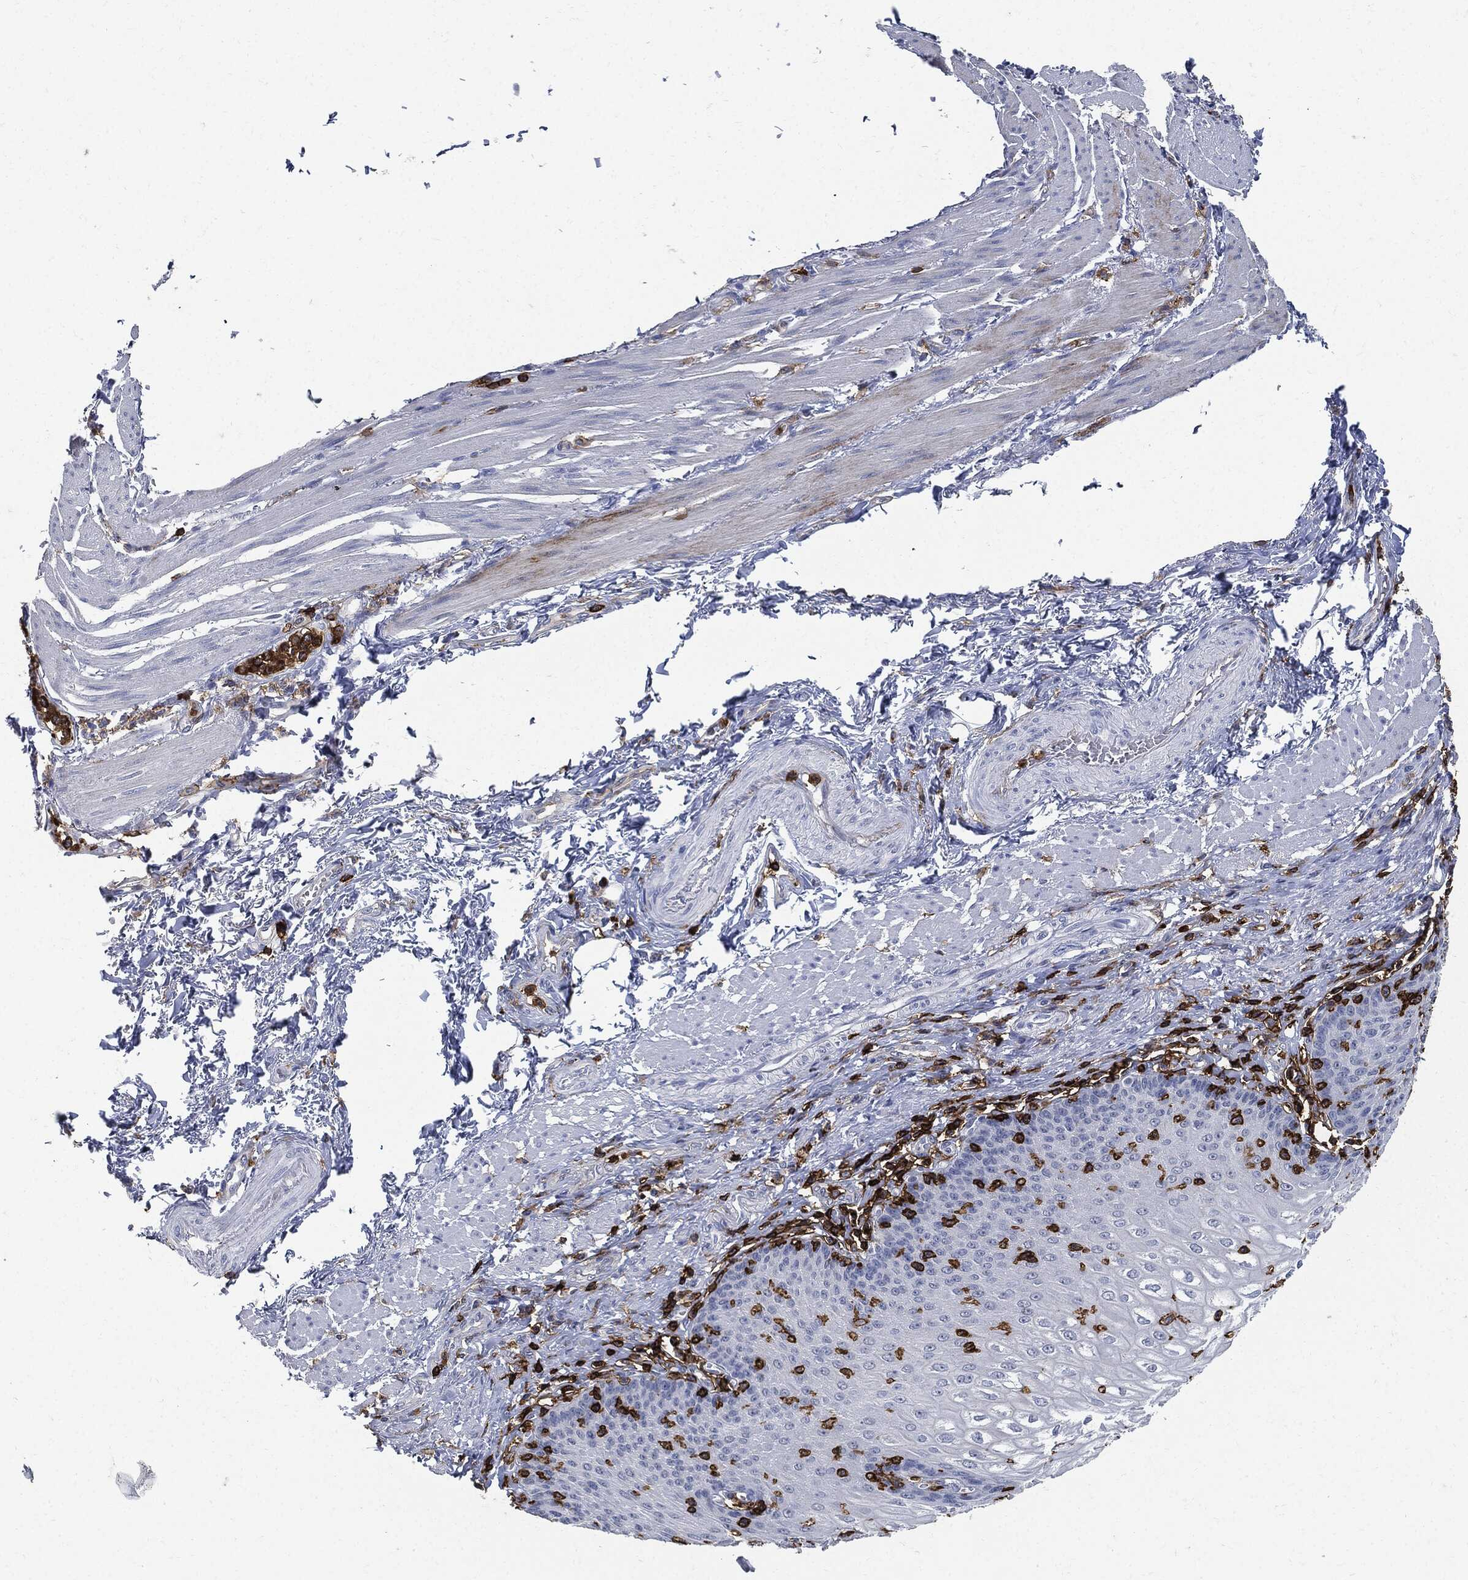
{"staining": {"intensity": "negative", "quantity": "none", "location": "none"}, "tissue": "esophagus", "cell_type": "Squamous epithelial cells", "image_type": "normal", "snomed": [{"axis": "morphology", "description": "Normal tissue, NOS"}, {"axis": "topography", "description": "Esophagus"}], "caption": "IHC micrograph of benign esophagus: esophagus stained with DAB (3,3'-diaminobenzidine) demonstrates no significant protein staining in squamous epithelial cells. (DAB (3,3'-diaminobenzidine) immunohistochemistry (IHC), high magnification).", "gene": "PTPRC", "patient": {"sex": "male", "age": 58}}